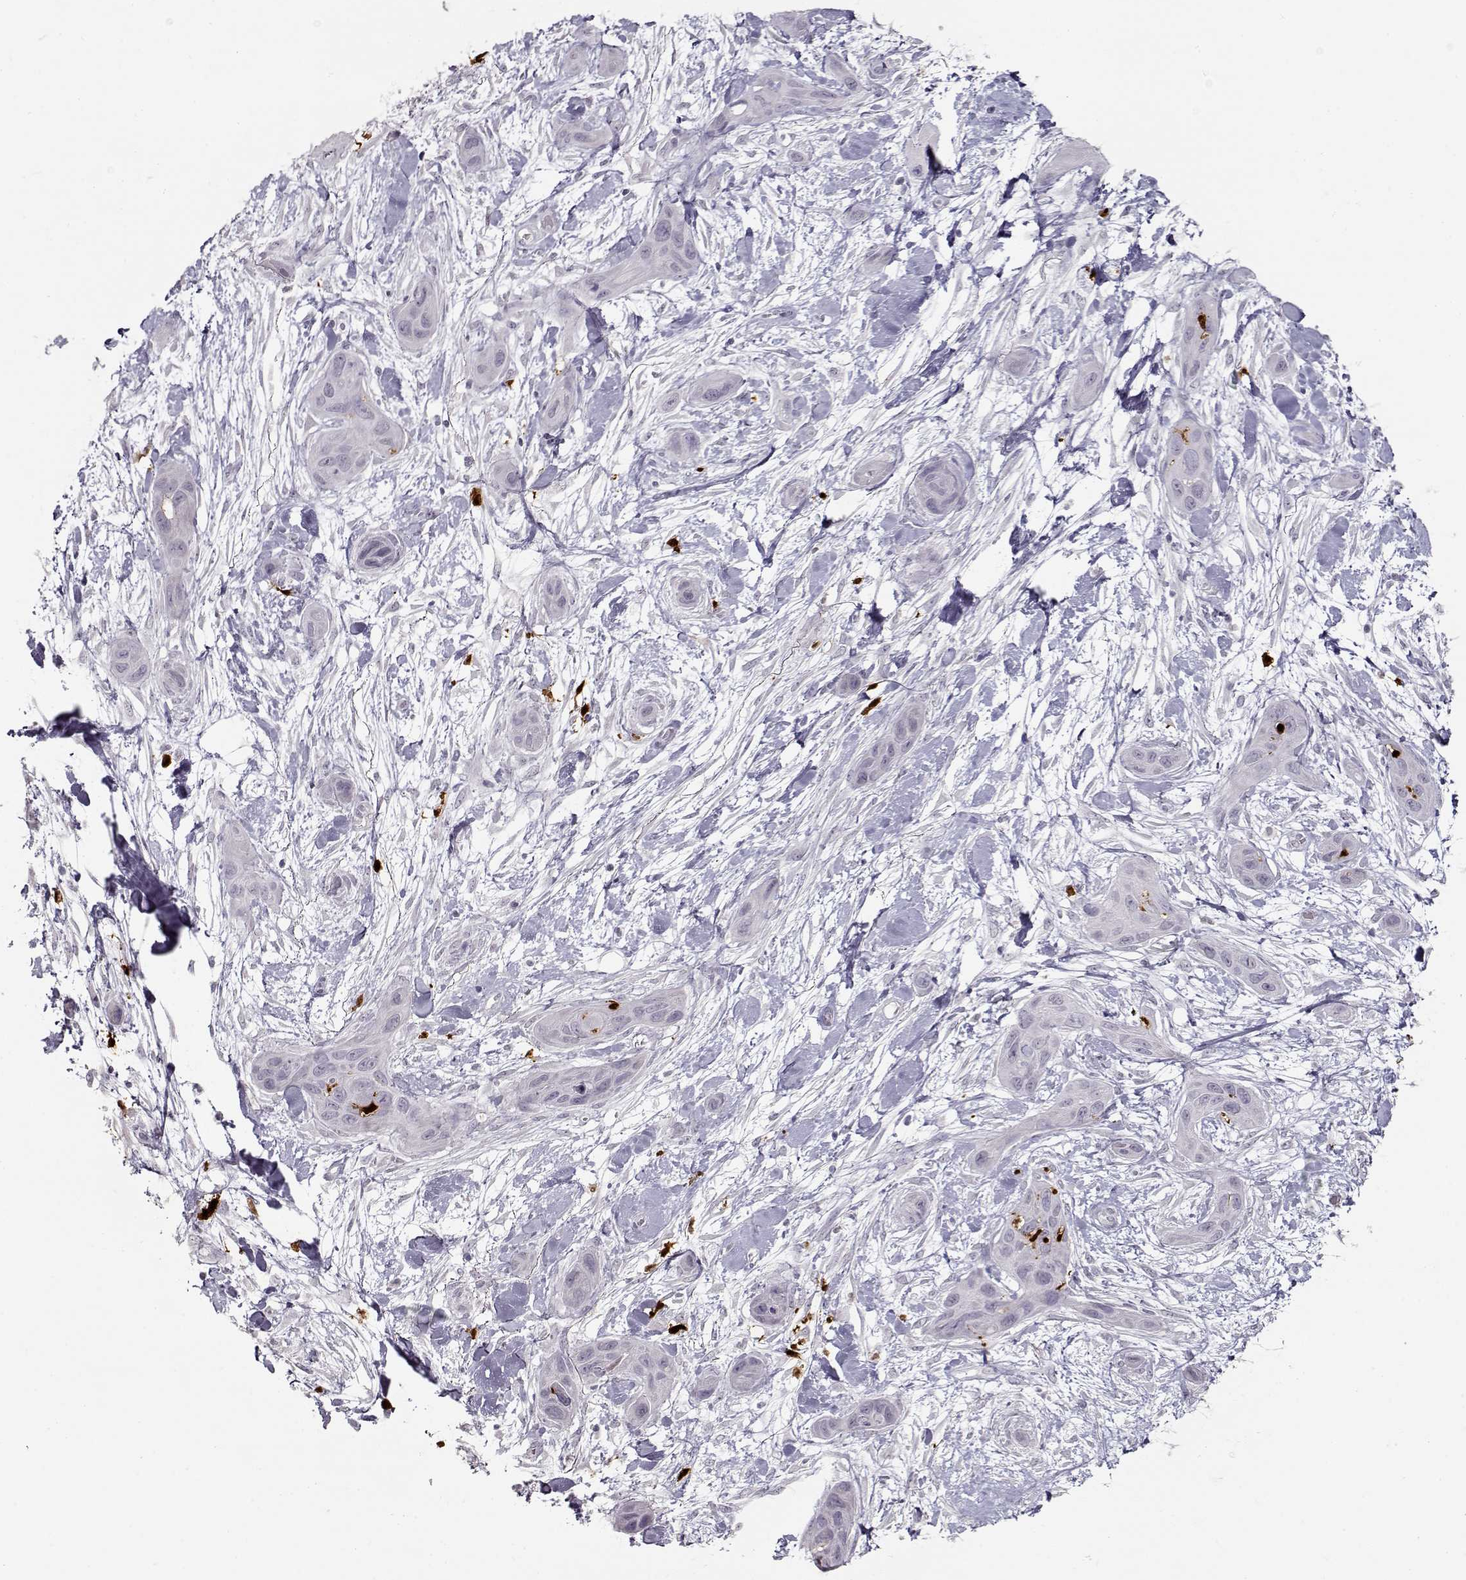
{"staining": {"intensity": "negative", "quantity": "none", "location": "none"}, "tissue": "skin cancer", "cell_type": "Tumor cells", "image_type": "cancer", "snomed": [{"axis": "morphology", "description": "Squamous cell carcinoma, NOS"}, {"axis": "topography", "description": "Skin"}], "caption": "High magnification brightfield microscopy of skin cancer (squamous cell carcinoma) stained with DAB (3,3'-diaminobenzidine) (brown) and counterstained with hematoxylin (blue): tumor cells show no significant positivity. (DAB immunohistochemistry with hematoxylin counter stain).", "gene": "S100B", "patient": {"sex": "male", "age": 79}}